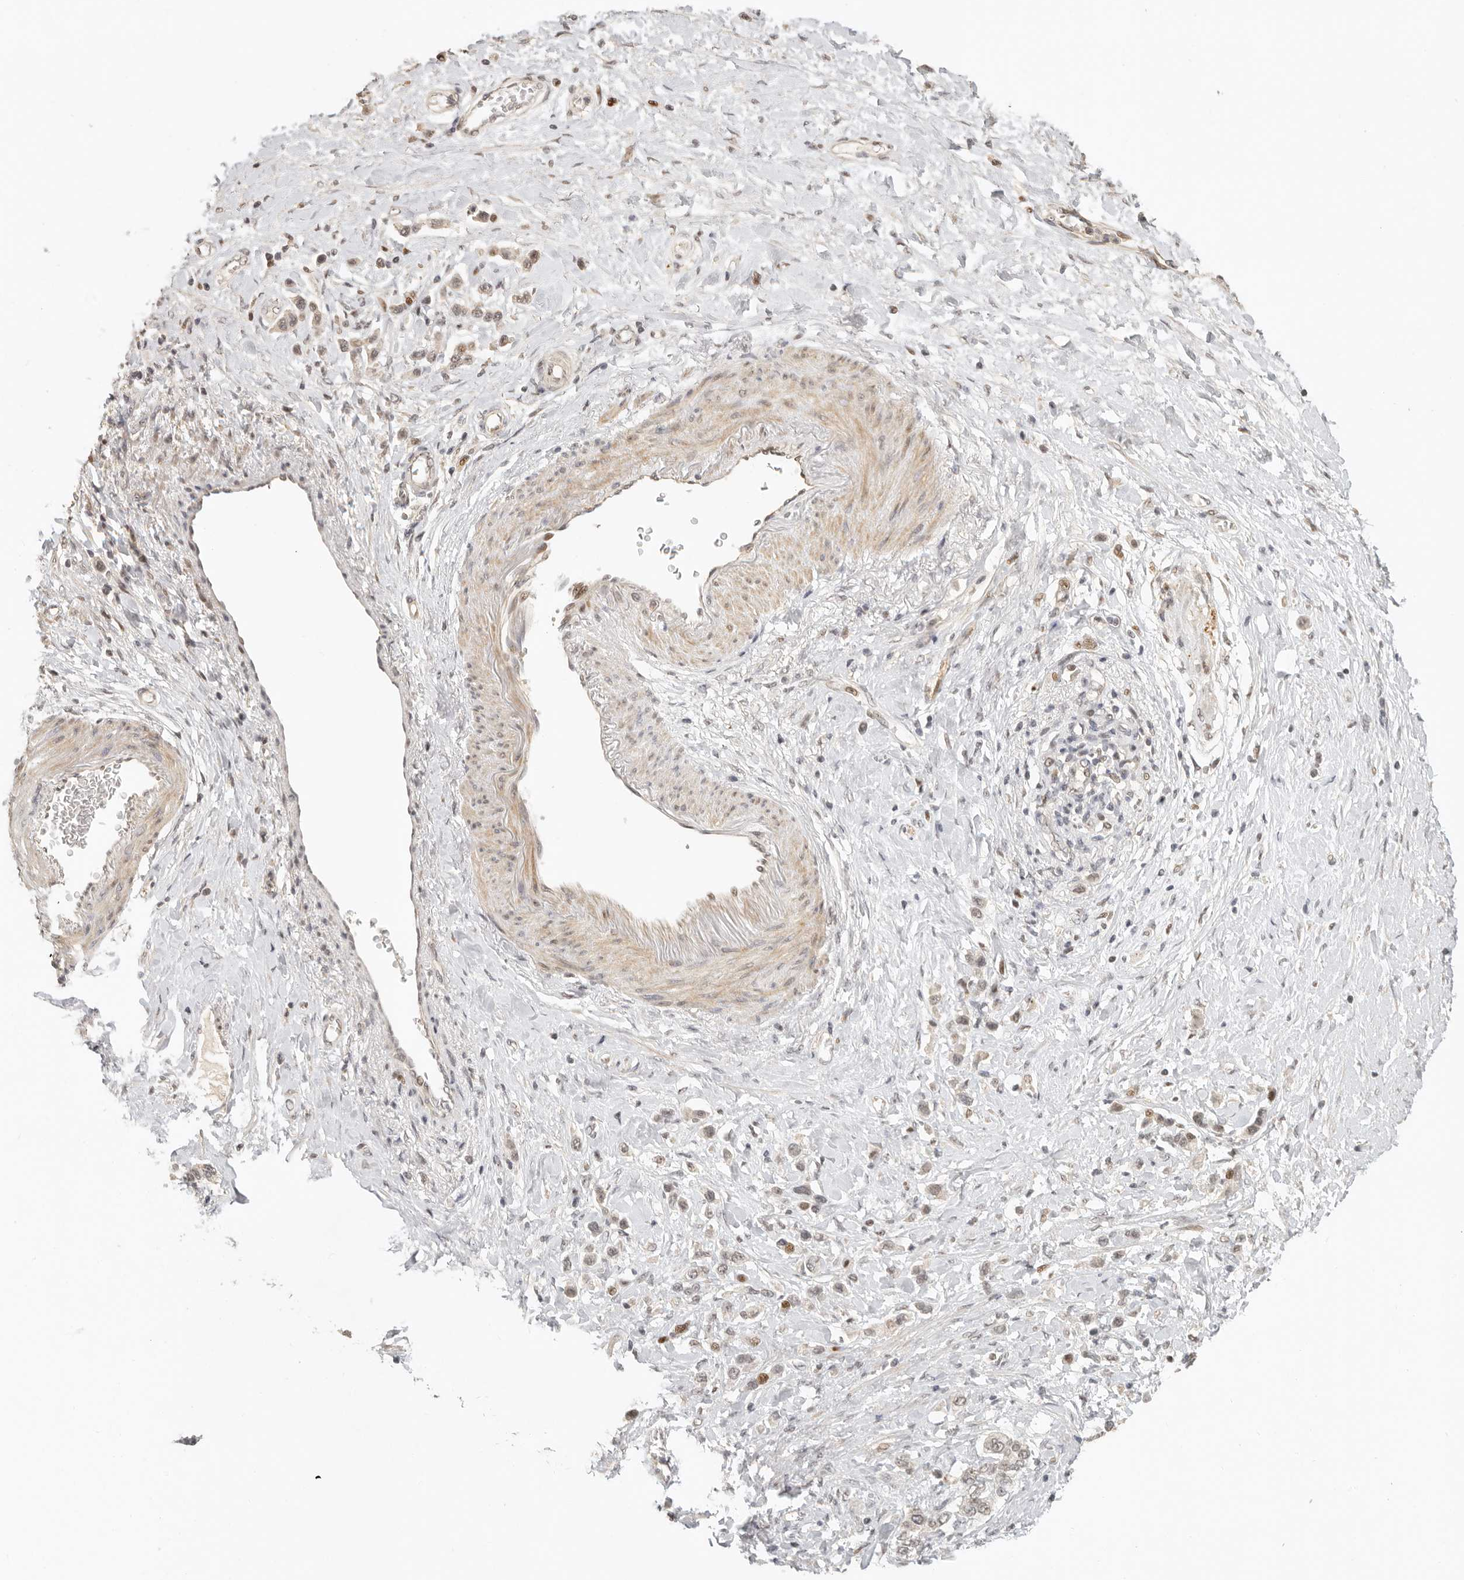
{"staining": {"intensity": "weak", "quantity": ">75%", "location": "nuclear"}, "tissue": "stomach cancer", "cell_type": "Tumor cells", "image_type": "cancer", "snomed": [{"axis": "morphology", "description": "Adenocarcinoma, NOS"}, {"axis": "topography", "description": "Stomach"}], "caption": "An image showing weak nuclear positivity in approximately >75% of tumor cells in stomach cancer, as visualized by brown immunohistochemical staining.", "gene": "GPBP1L1", "patient": {"sex": "female", "age": 65}}